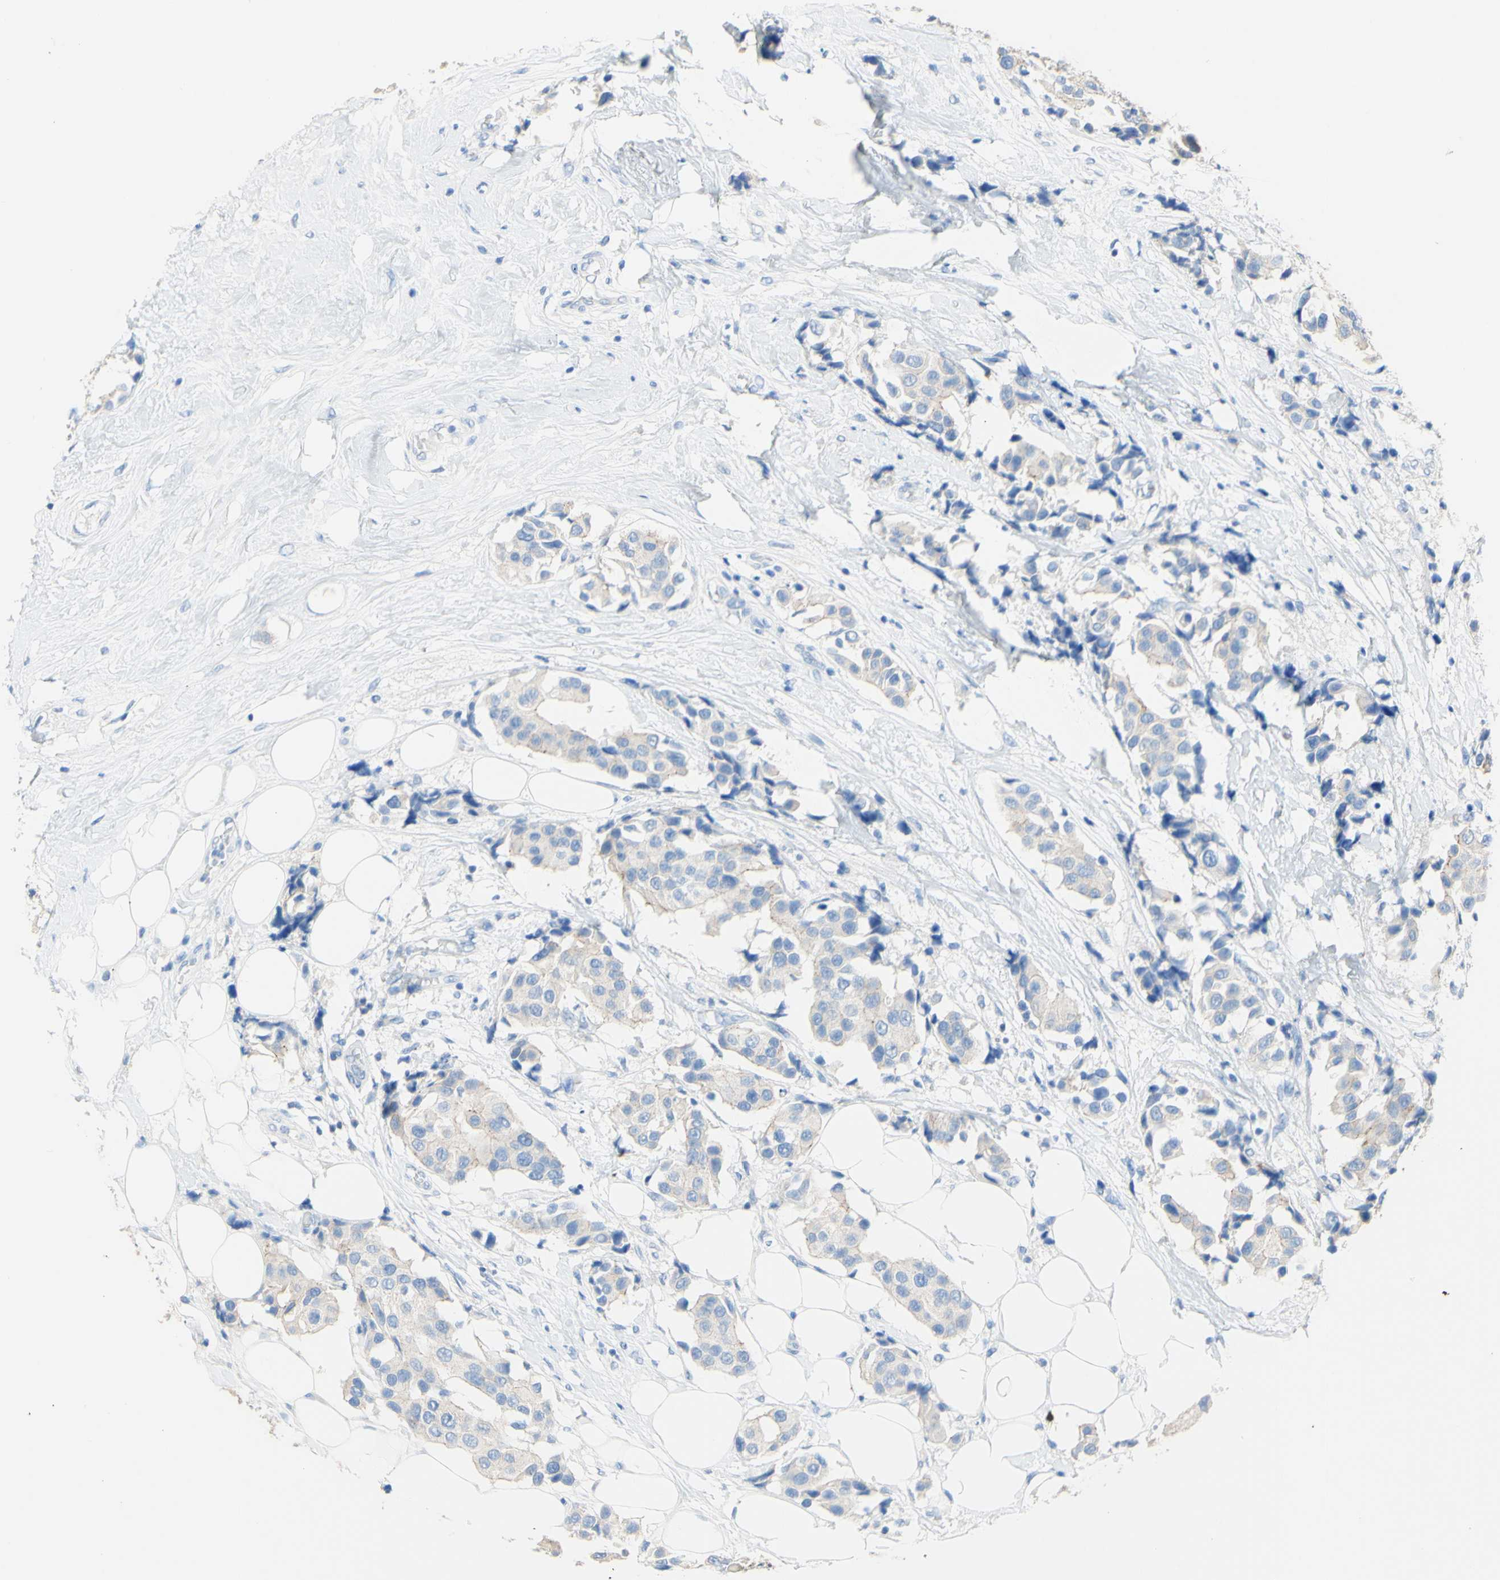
{"staining": {"intensity": "weak", "quantity": "25%-75%", "location": "cytoplasmic/membranous"}, "tissue": "breast cancer", "cell_type": "Tumor cells", "image_type": "cancer", "snomed": [{"axis": "morphology", "description": "Normal tissue, NOS"}, {"axis": "morphology", "description": "Duct carcinoma"}, {"axis": "topography", "description": "Breast"}], "caption": "Approximately 25%-75% of tumor cells in breast cancer display weak cytoplasmic/membranous protein positivity as visualized by brown immunohistochemical staining.", "gene": "DSC2", "patient": {"sex": "female", "age": 39}}